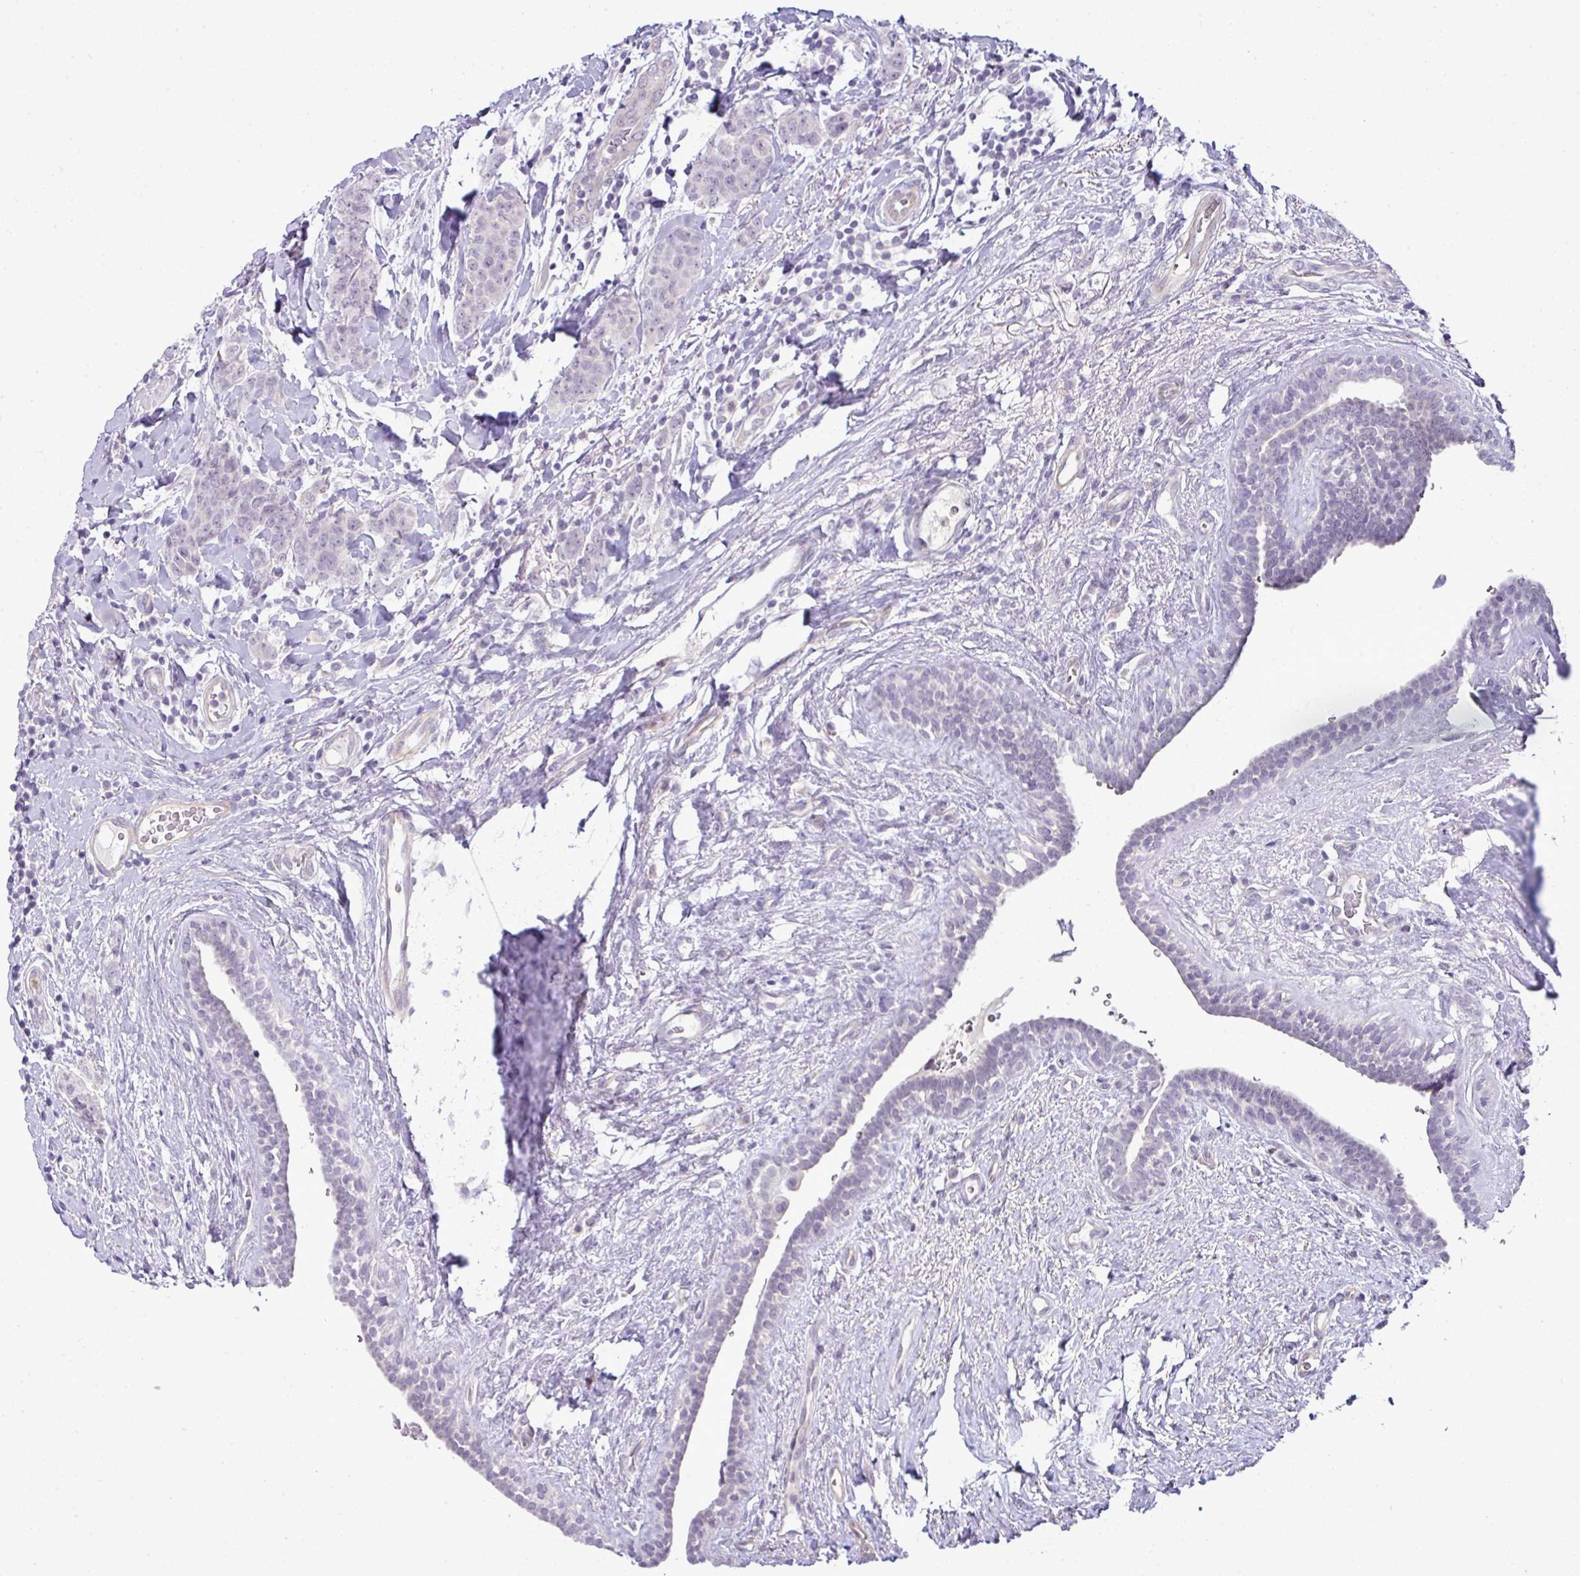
{"staining": {"intensity": "negative", "quantity": "none", "location": "none"}, "tissue": "breast cancer", "cell_type": "Tumor cells", "image_type": "cancer", "snomed": [{"axis": "morphology", "description": "Duct carcinoma"}, {"axis": "topography", "description": "Breast"}], "caption": "Image shows no significant protein expression in tumor cells of intraductal carcinoma (breast). Nuclei are stained in blue.", "gene": "HBEGF", "patient": {"sex": "female", "age": 40}}